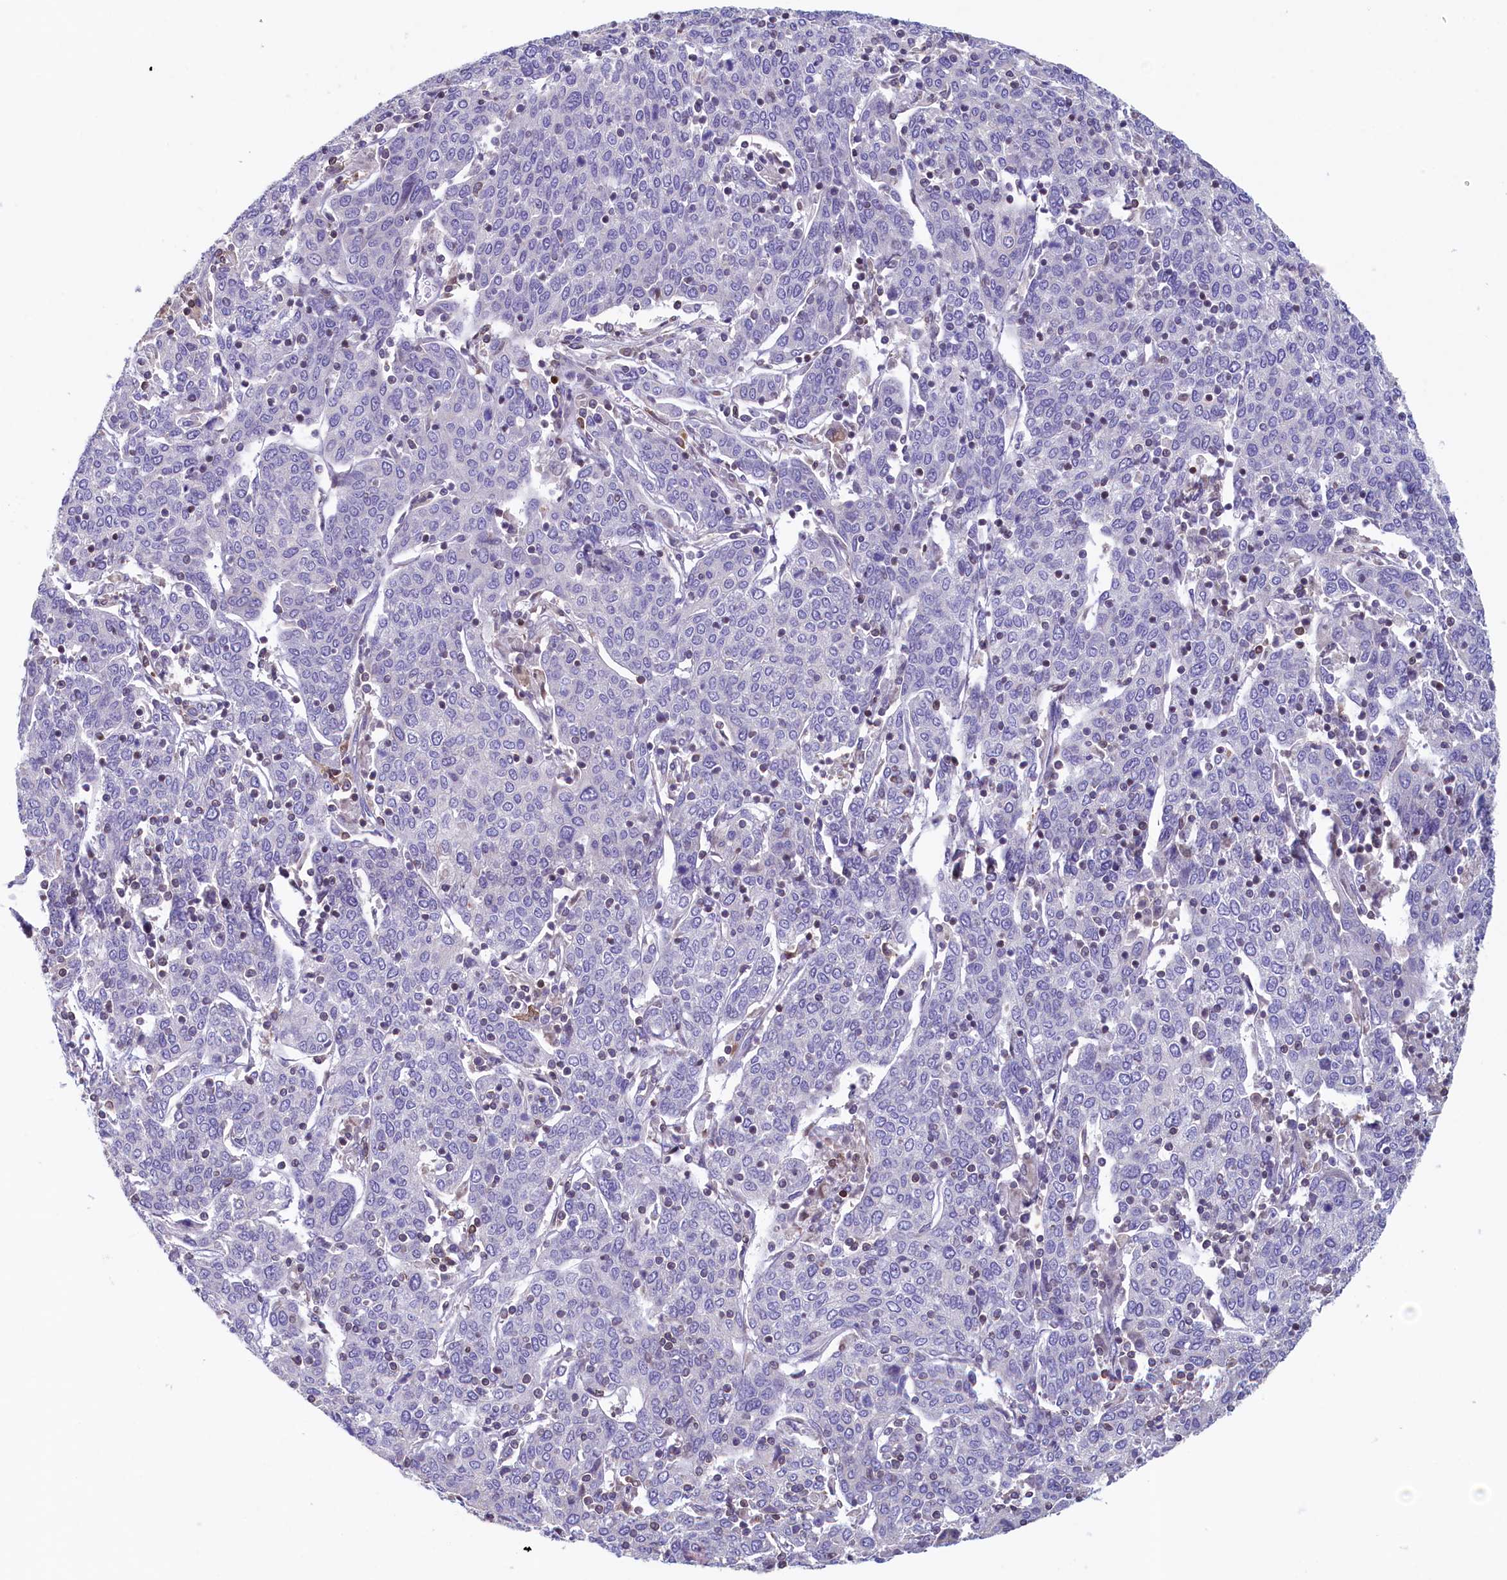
{"staining": {"intensity": "negative", "quantity": "none", "location": "none"}, "tissue": "cervical cancer", "cell_type": "Tumor cells", "image_type": "cancer", "snomed": [{"axis": "morphology", "description": "Squamous cell carcinoma, NOS"}, {"axis": "topography", "description": "Cervix"}], "caption": "Immunohistochemistry of cervical squamous cell carcinoma shows no positivity in tumor cells.", "gene": "TRAF3IP3", "patient": {"sex": "female", "age": 67}}